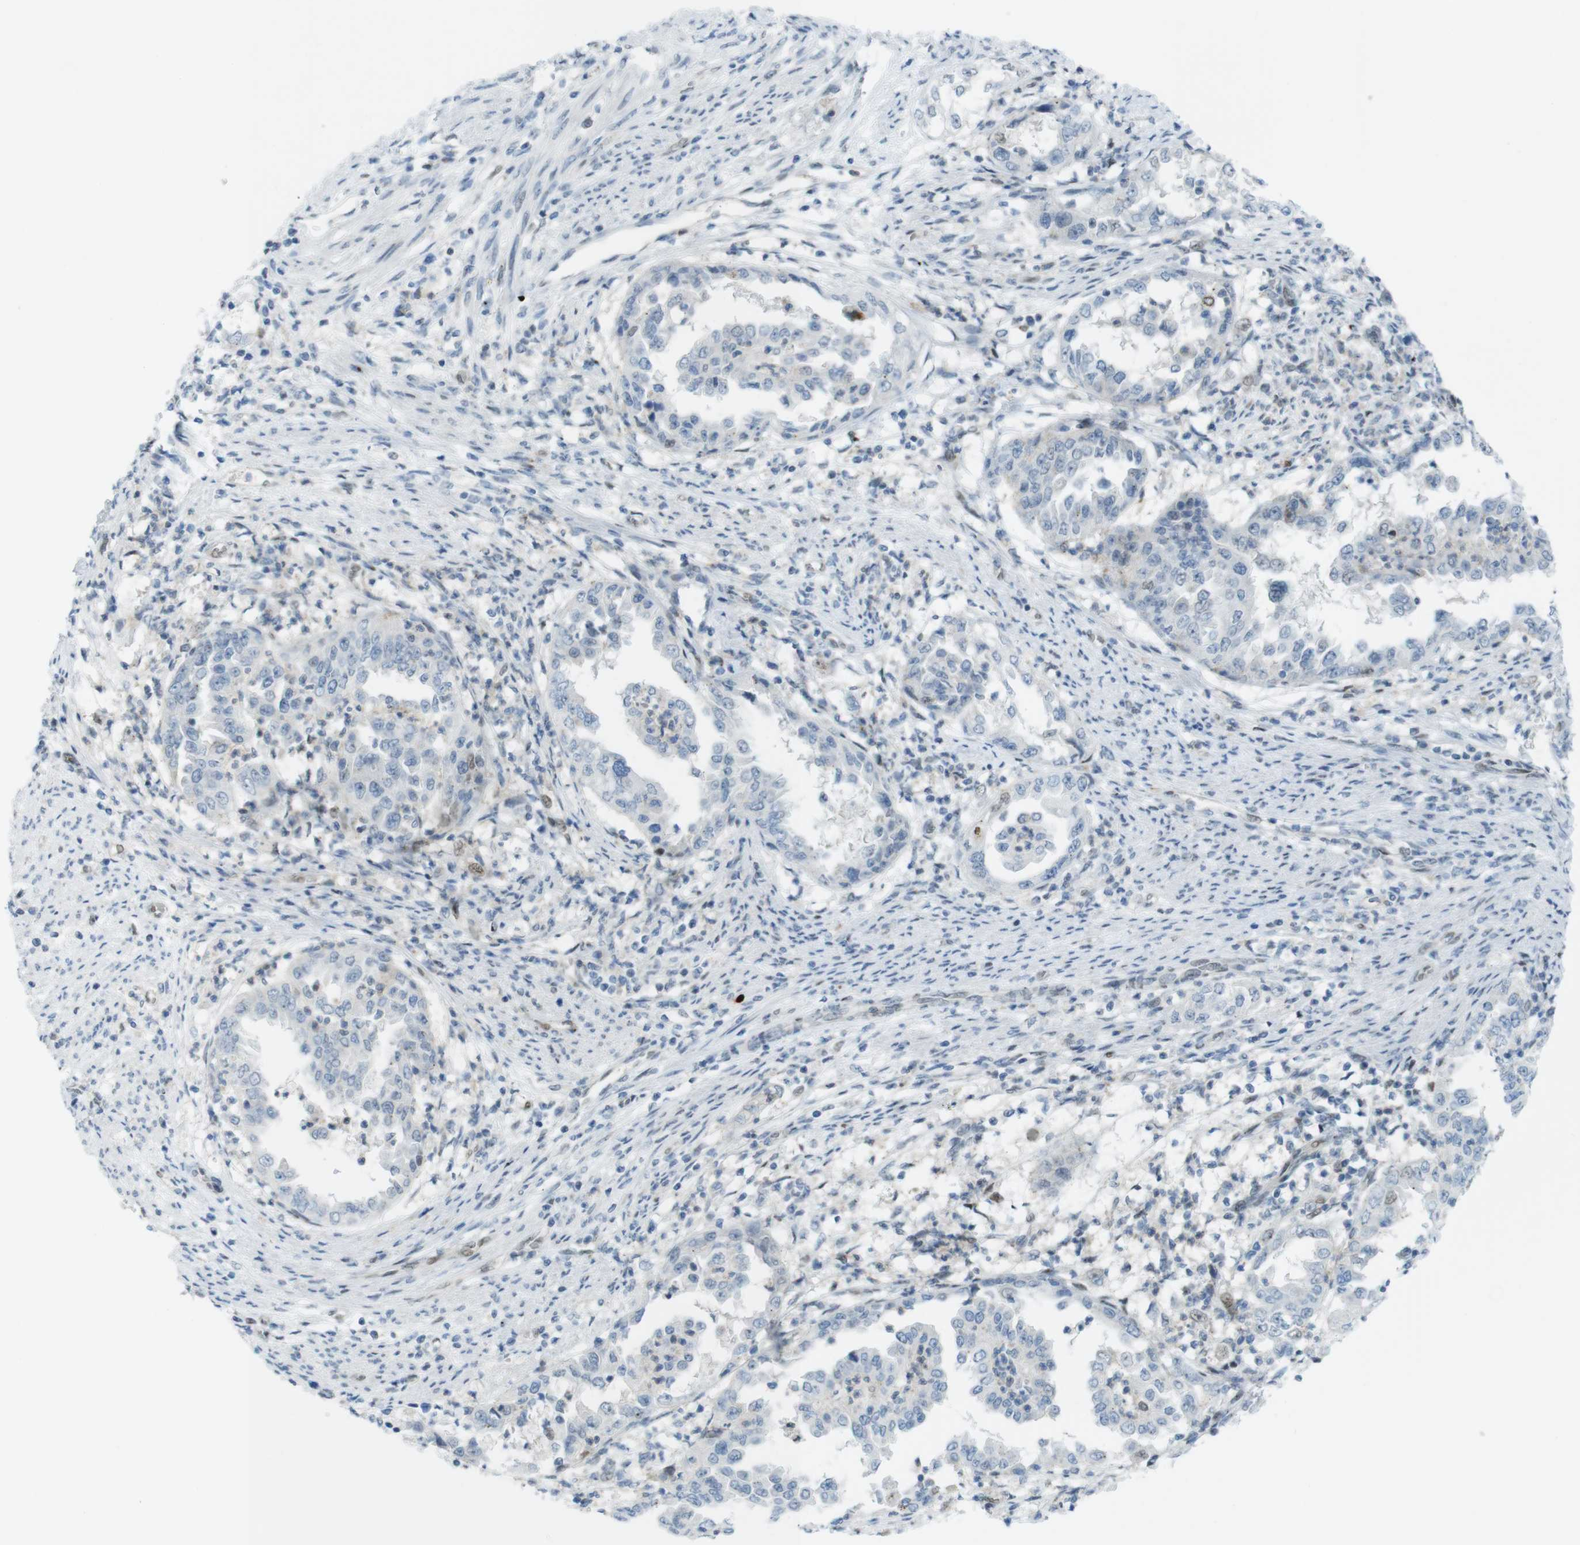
{"staining": {"intensity": "moderate", "quantity": "<25%", "location": "cytoplasmic/membranous,nuclear"}, "tissue": "endometrial cancer", "cell_type": "Tumor cells", "image_type": "cancer", "snomed": [{"axis": "morphology", "description": "Adenocarcinoma, NOS"}, {"axis": "topography", "description": "Endometrium"}], "caption": "Immunohistochemistry of endometrial cancer shows low levels of moderate cytoplasmic/membranous and nuclear staining in approximately <25% of tumor cells.", "gene": "UBB", "patient": {"sex": "female", "age": 85}}